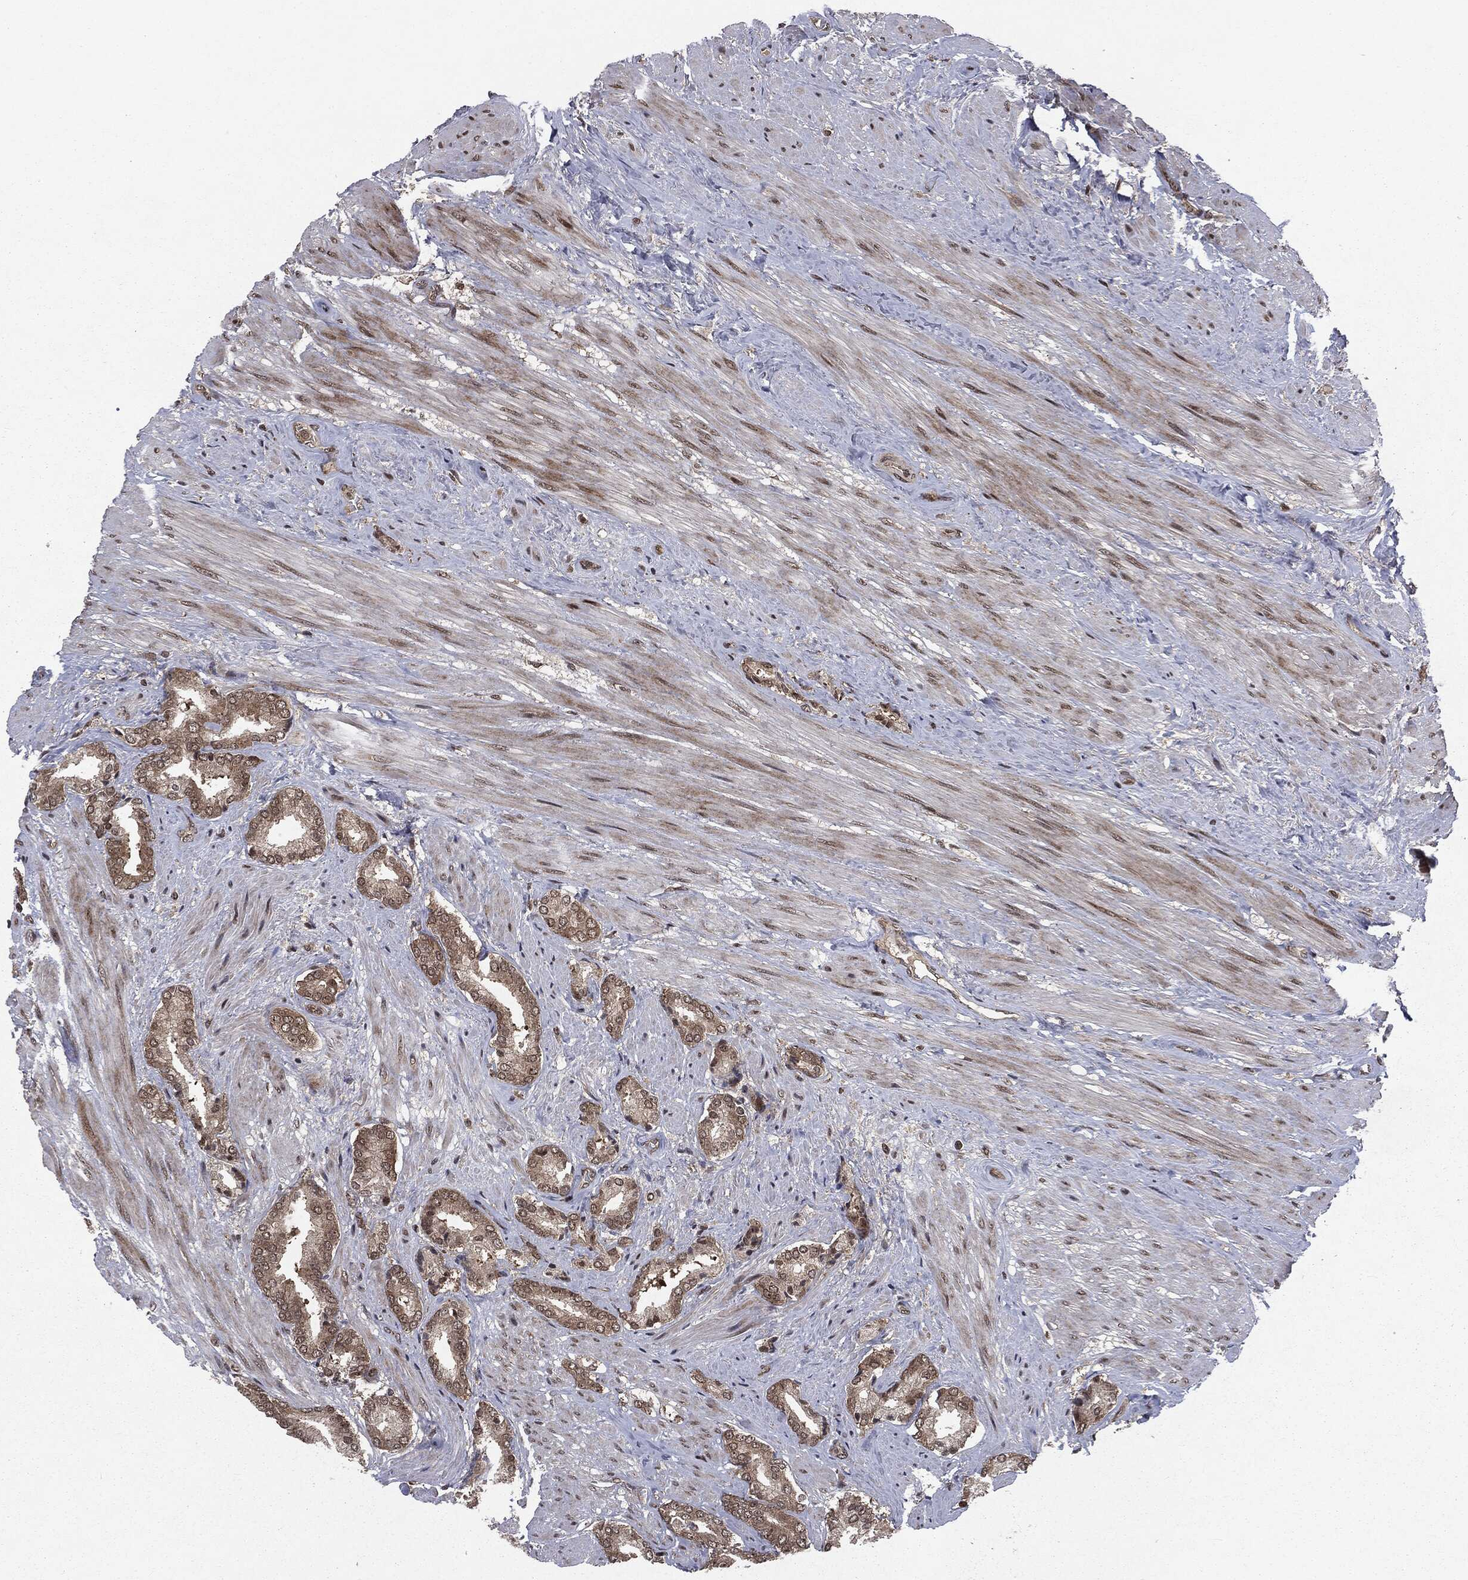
{"staining": {"intensity": "moderate", "quantity": "25%-75%", "location": "cytoplasmic/membranous,nuclear"}, "tissue": "prostate cancer", "cell_type": "Tumor cells", "image_type": "cancer", "snomed": [{"axis": "morphology", "description": "Adenocarcinoma, High grade"}, {"axis": "topography", "description": "Prostate"}], "caption": "A brown stain highlights moderate cytoplasmic/membranous and nuclear staining of a protein in human prostate cancer (adenocarcinoma (high-grade)) tumor cells.", "gene": "STAU2", "patient": {"sex": "male", "age": 56}}